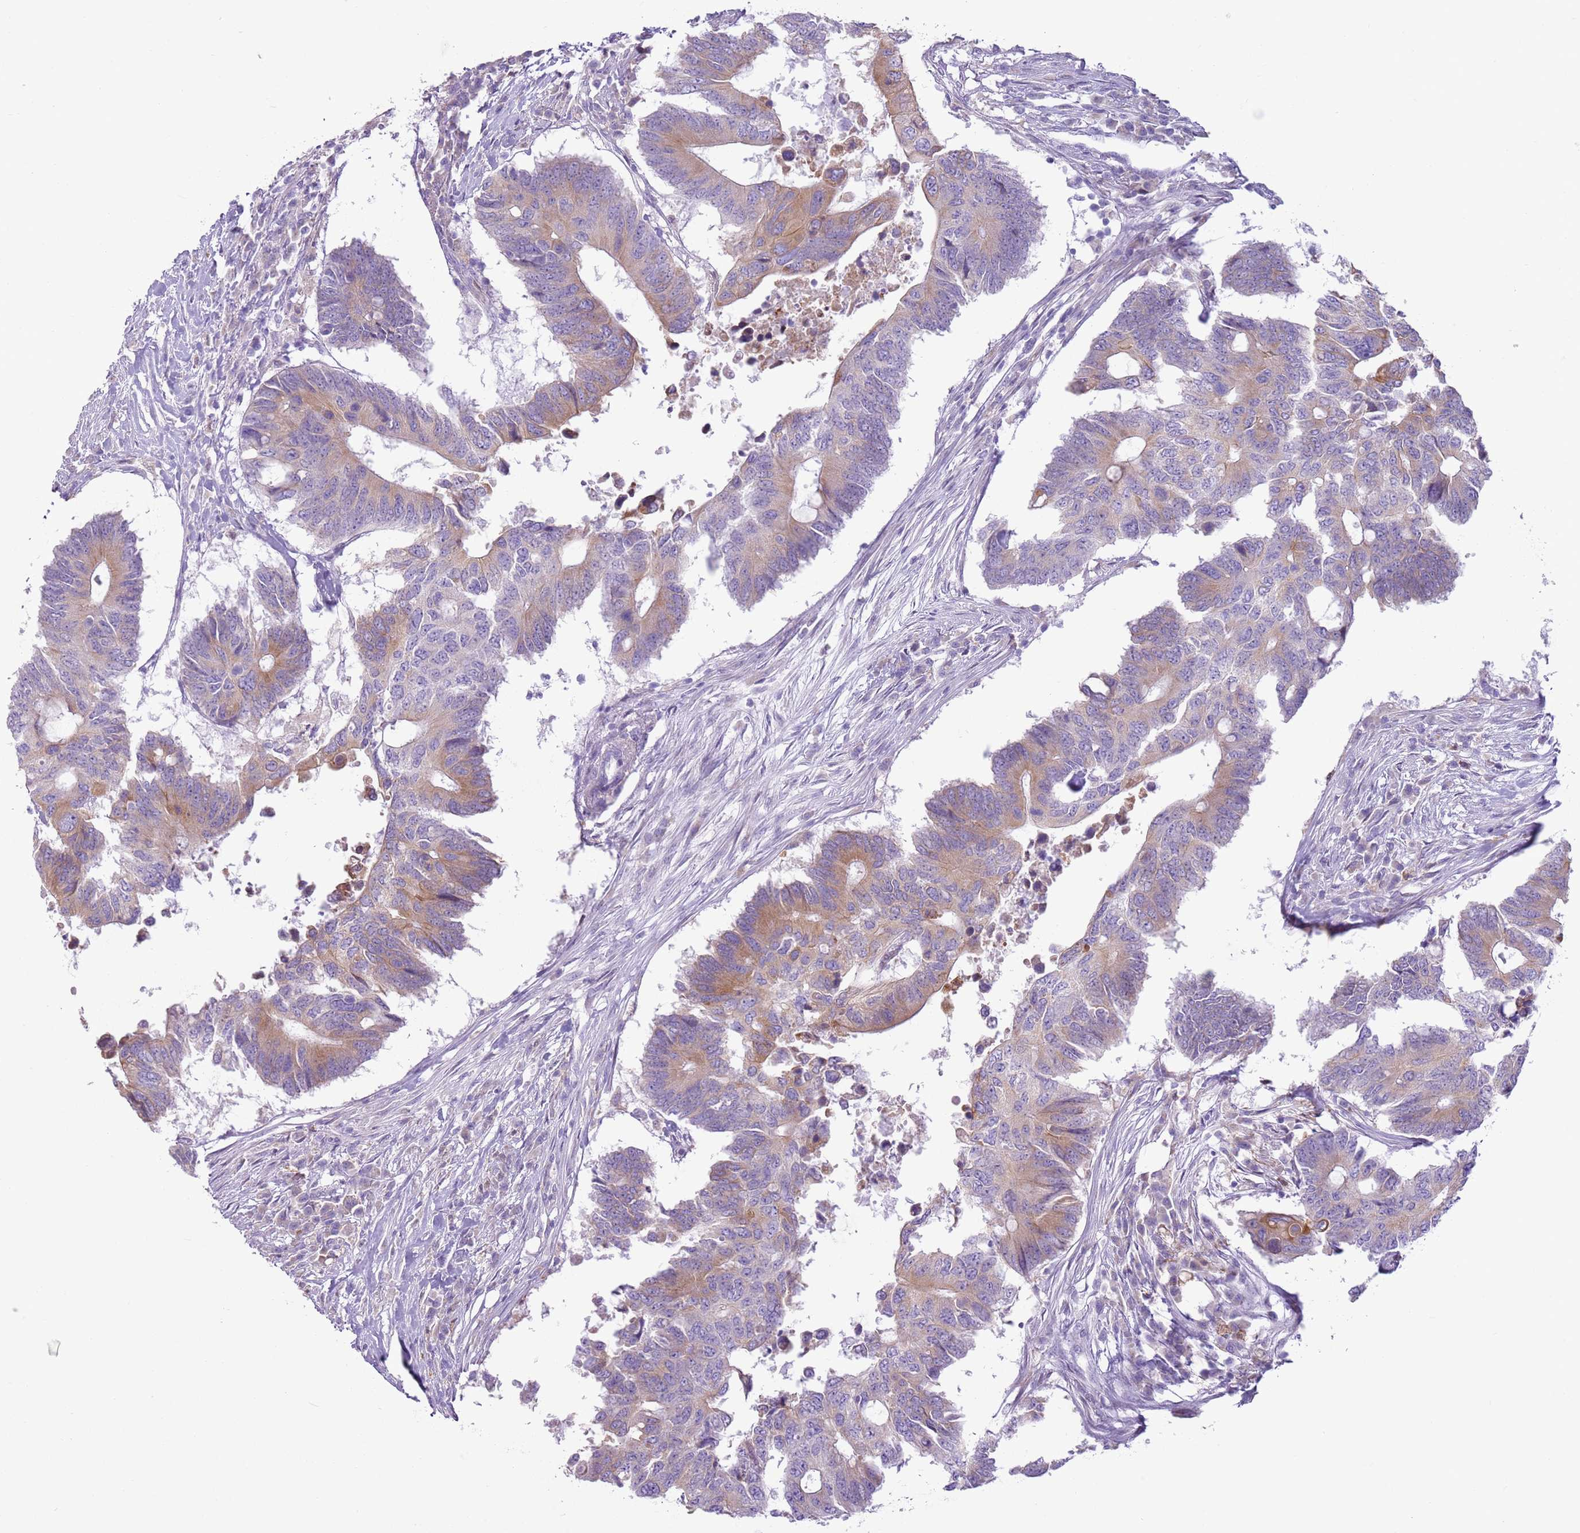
{"staining": {"intensity": "moderate", "quantity": "25%-75%", "location": "cytoplasmic/membranous"}, "tissue": "colorectal cancer", "cell_type": "Tumor cells", "image_type": "cancer", "snomed": [{"axis": "morphology", "description": "Adenocarcinoma, NOS"}, {"axis": "topography", "description": "Colon"}], "caption": "An image of human adenocarcinoma (colorectal) stained for a protein shows moderate cytoplasmic/membranous brown staining in tumor cells.", "gene": "OAF", "patient": {"sex": "male", "age": 71}}